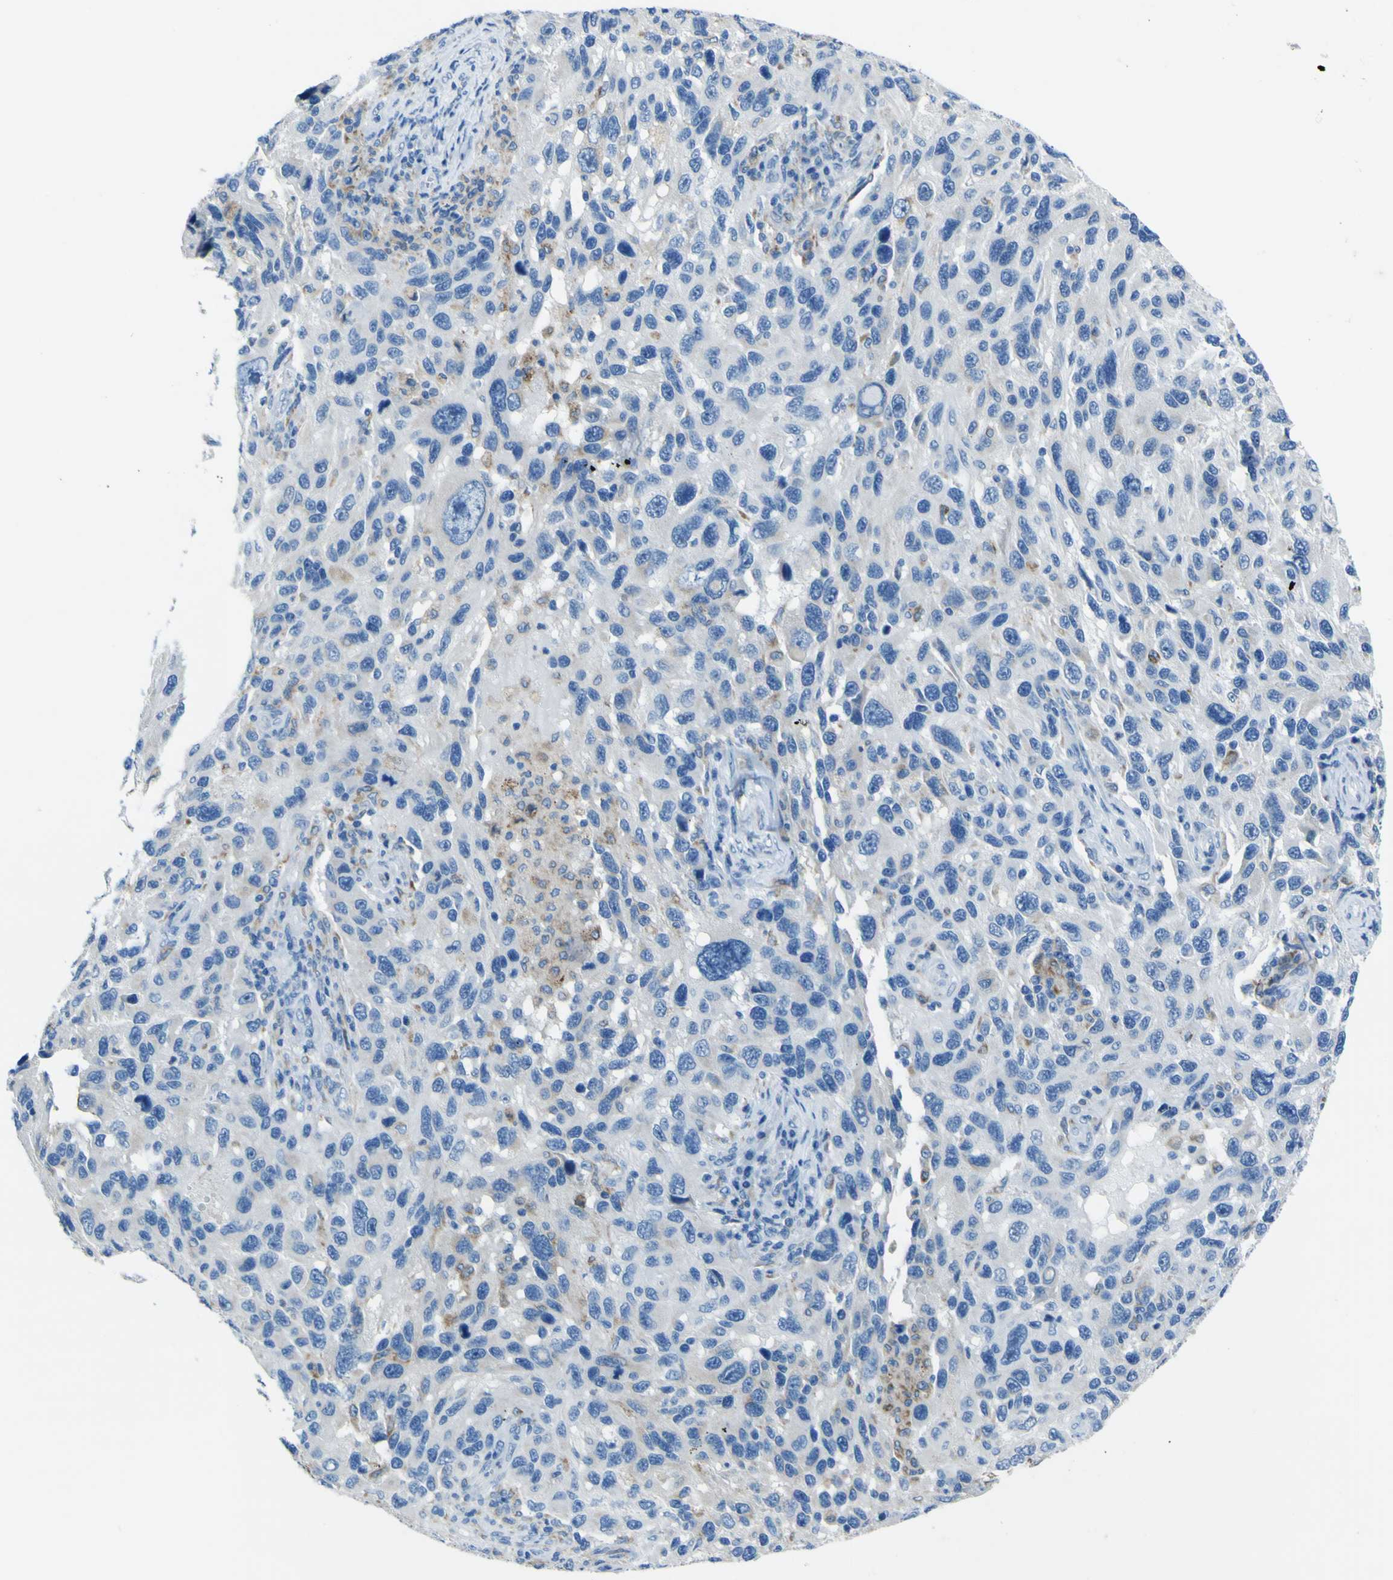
{"staining": {"intensity": "weak", "quantity": "<25%", "location": "cytoplasmic/membranous"}, "tissue": "melanoma", "cell_type": "Tumor cells", "image_type": "cancer", "snomed": [{"axis": "morphology", "description": "Malignant melanoma, NOS"}, {"axis": "topography", "description": "Skin"}], "caption": "Malignant melanoma stained for a protein using IHC shows no positivity tumor cells.", "gene": "ACSL1", "patient": {"sex": "male", "age": 53}}